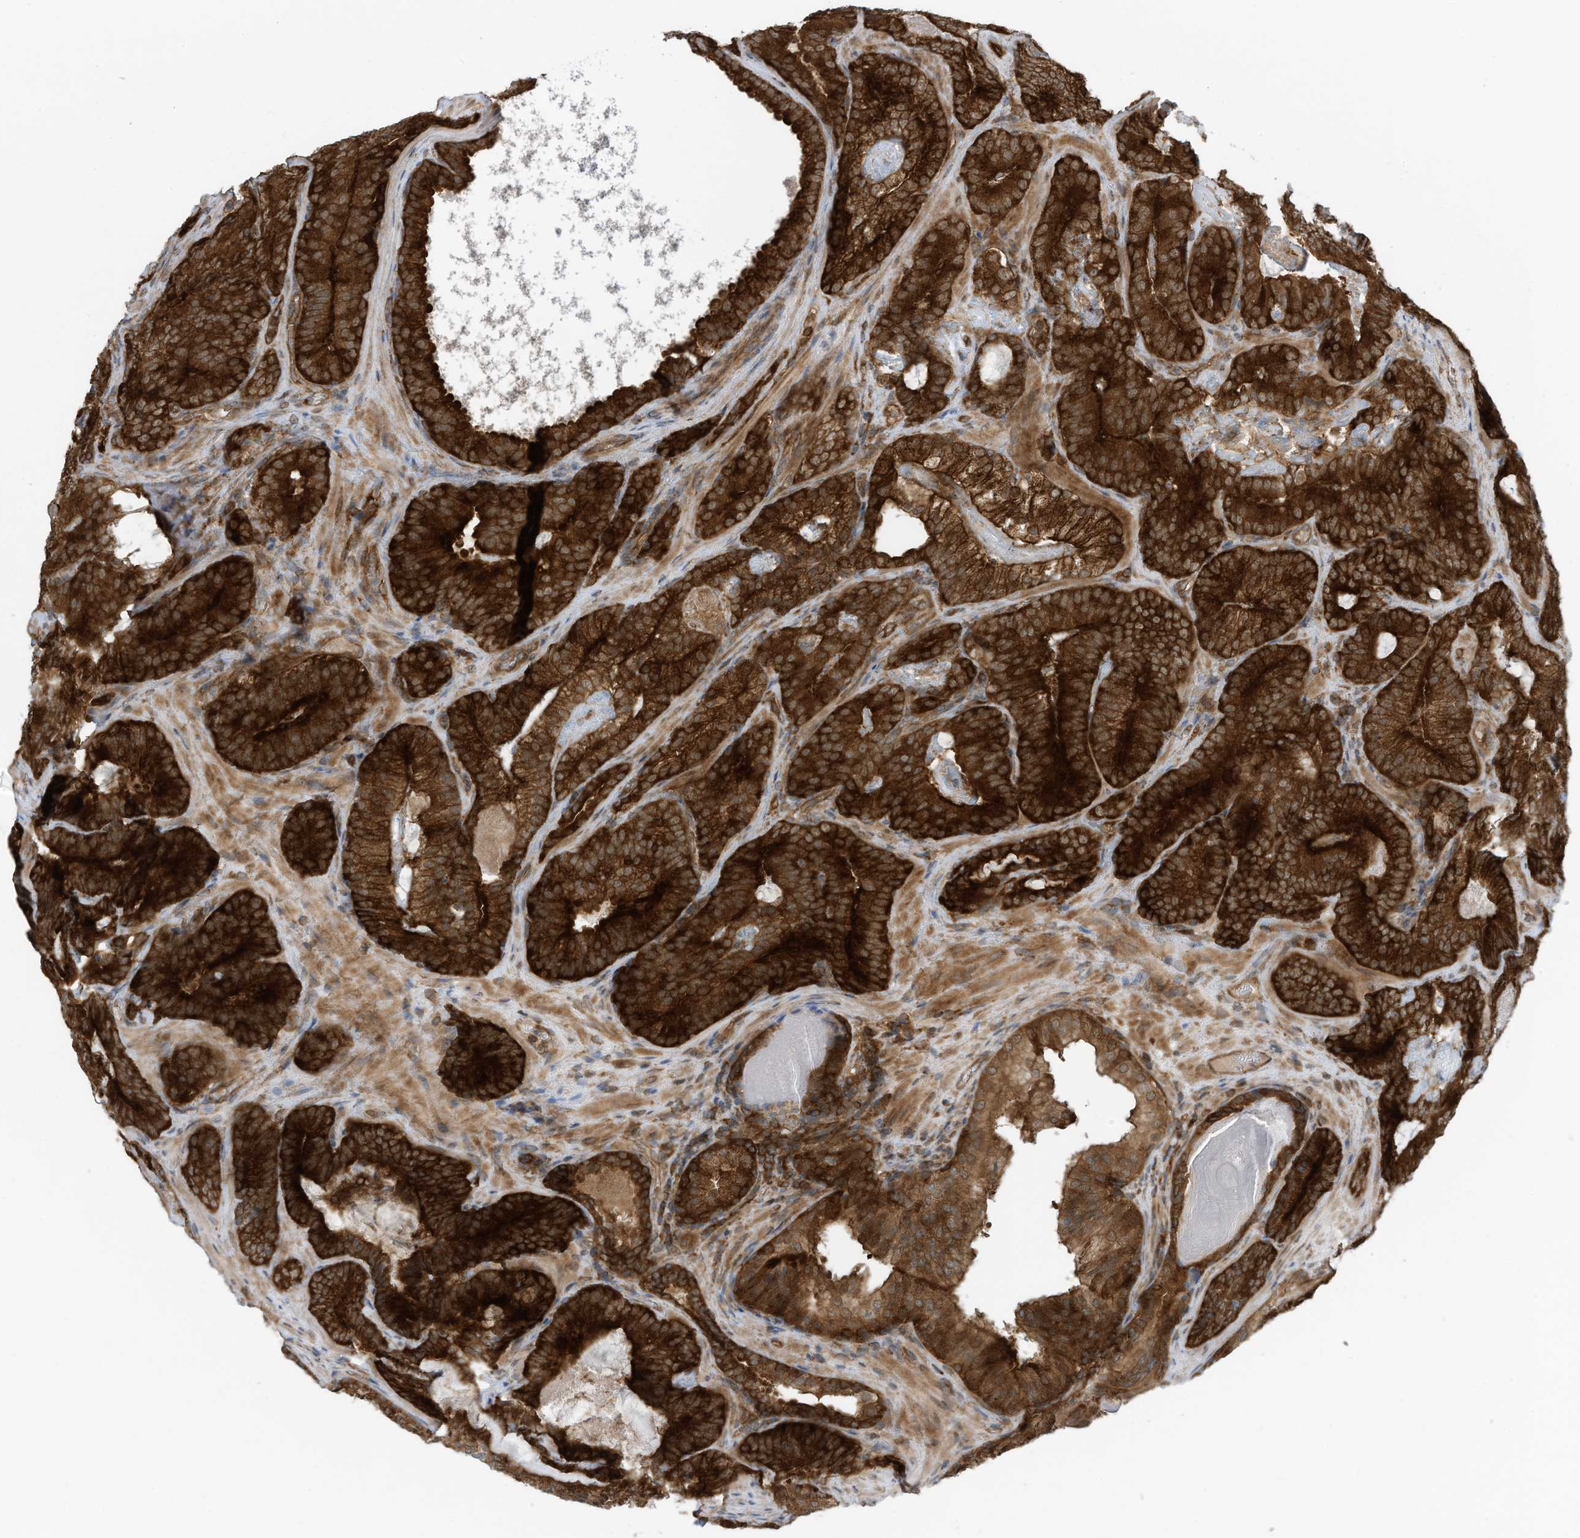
{"staining": {"intensity": "strong", "quantity": ">75%", "location": "cytoplasmic/membranous"}, "tissue": "prostate cancer", "cell_type": "Tumor cells", "image_type": "cancer", "snomed": [{"axis": "morphology", "description": "Adenocarcinoma, High grade"}, {"axis": "topography", "description": "Prostate"}], "caption": "Immunohistochemistry (IHC) (DAB) staining of prostate adenocarcinoma (high-grade) demonstrates strong cytoplasmic/membranous protein expression in about >75% of tumor cells. (DAB IHC, brown staining for protein, blue staining for nuclei).", "gene": "REPS1", "patient": {"sex": "male", "age": 66}}